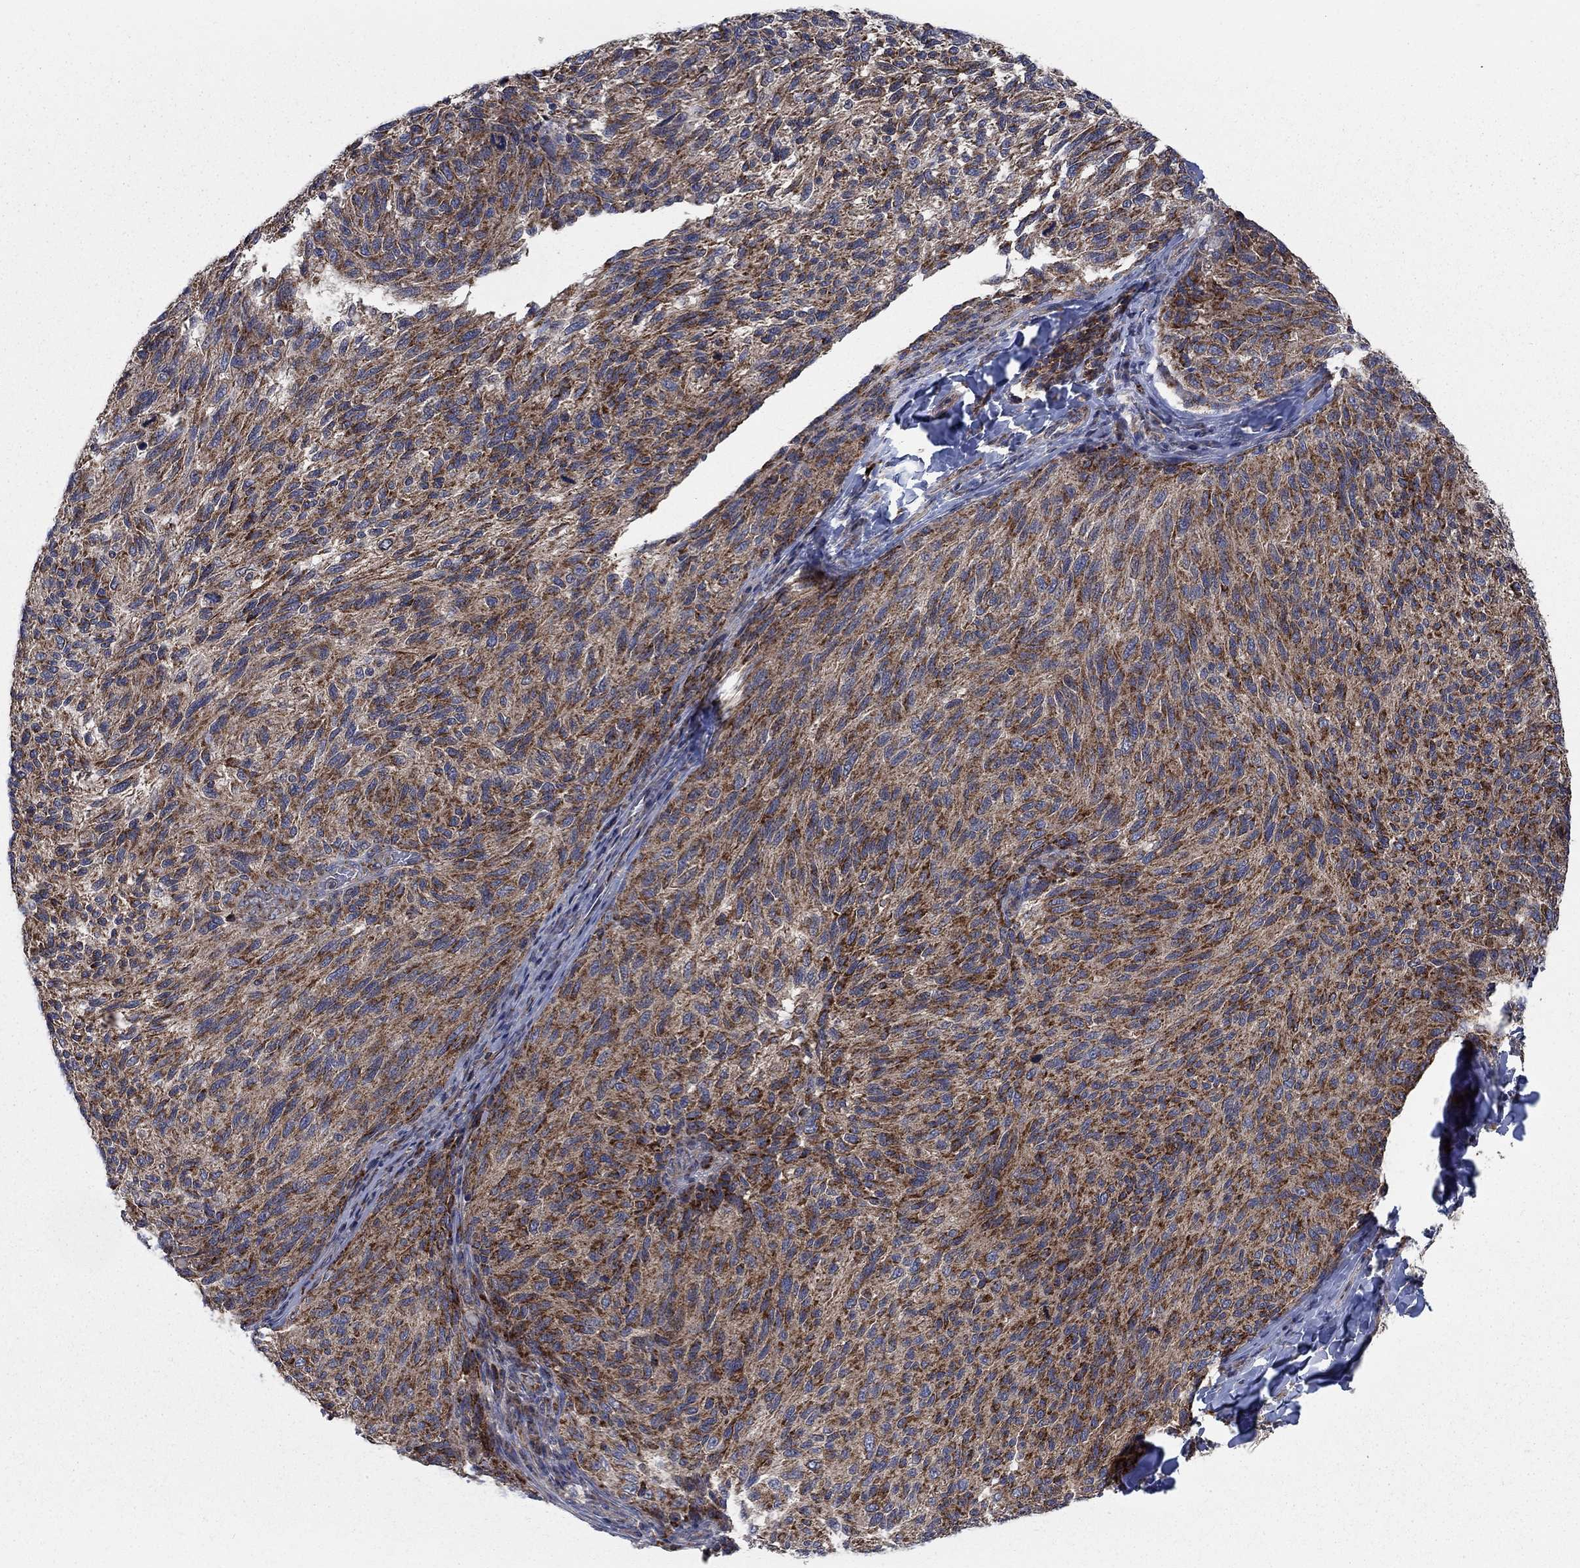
{"staining": {"intensity": "strong", "quantity": ">75%", "location": "cytoplasmic/membranous"}, "tissue": "melanoma", "cell_type": "Tumor cells", "image_type": "cancer", "snomed": [{"axis": "morphology", "description": "Malignant melanoma, NOS"}, {"axis": "topography", "description": "Skin"}], "caption": "Human malignant melanoma stained with a protein marker exhibits strong staining in tumor cells.", "gene": "NME7", "patient": {"sex": "female", "age": 73}}